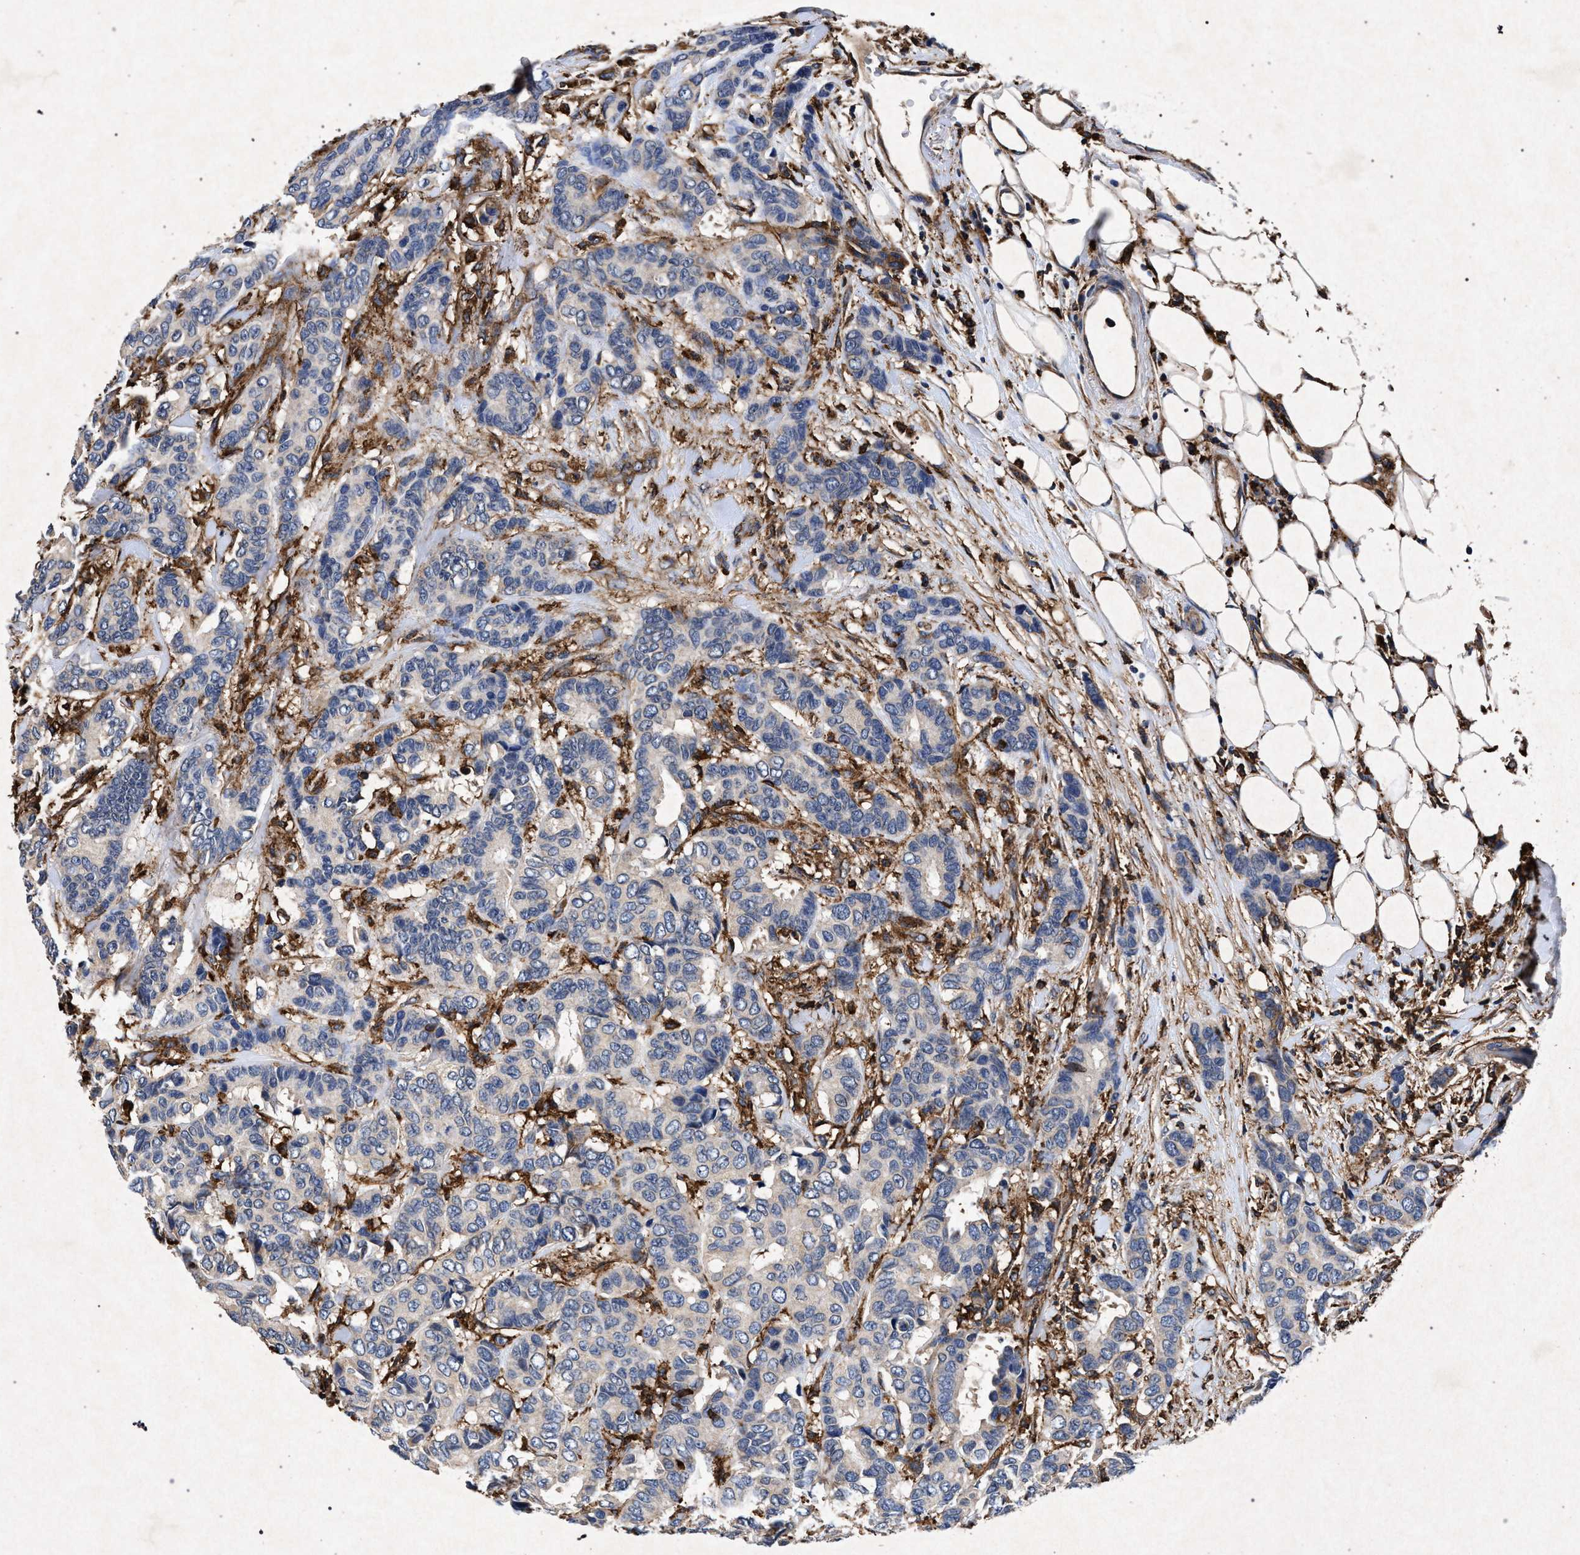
{"staining": {"intensity": "negative", "quantity": "none", "location": "none"}, "tissue": "breast cancer", "cell_type": "Tumor cells", "image_type": "cancer", "snomed": [{"axis": "morphology", "description": "Duct carcinoma"}, {"axis": "topography", "description": "Breast"}], "caption": "The IHC histopathology image has no significant expression in tumor cells of breast cancer tissue.", "gene": "MARCKS", "patient": {"sex": "female", "age": 87}}